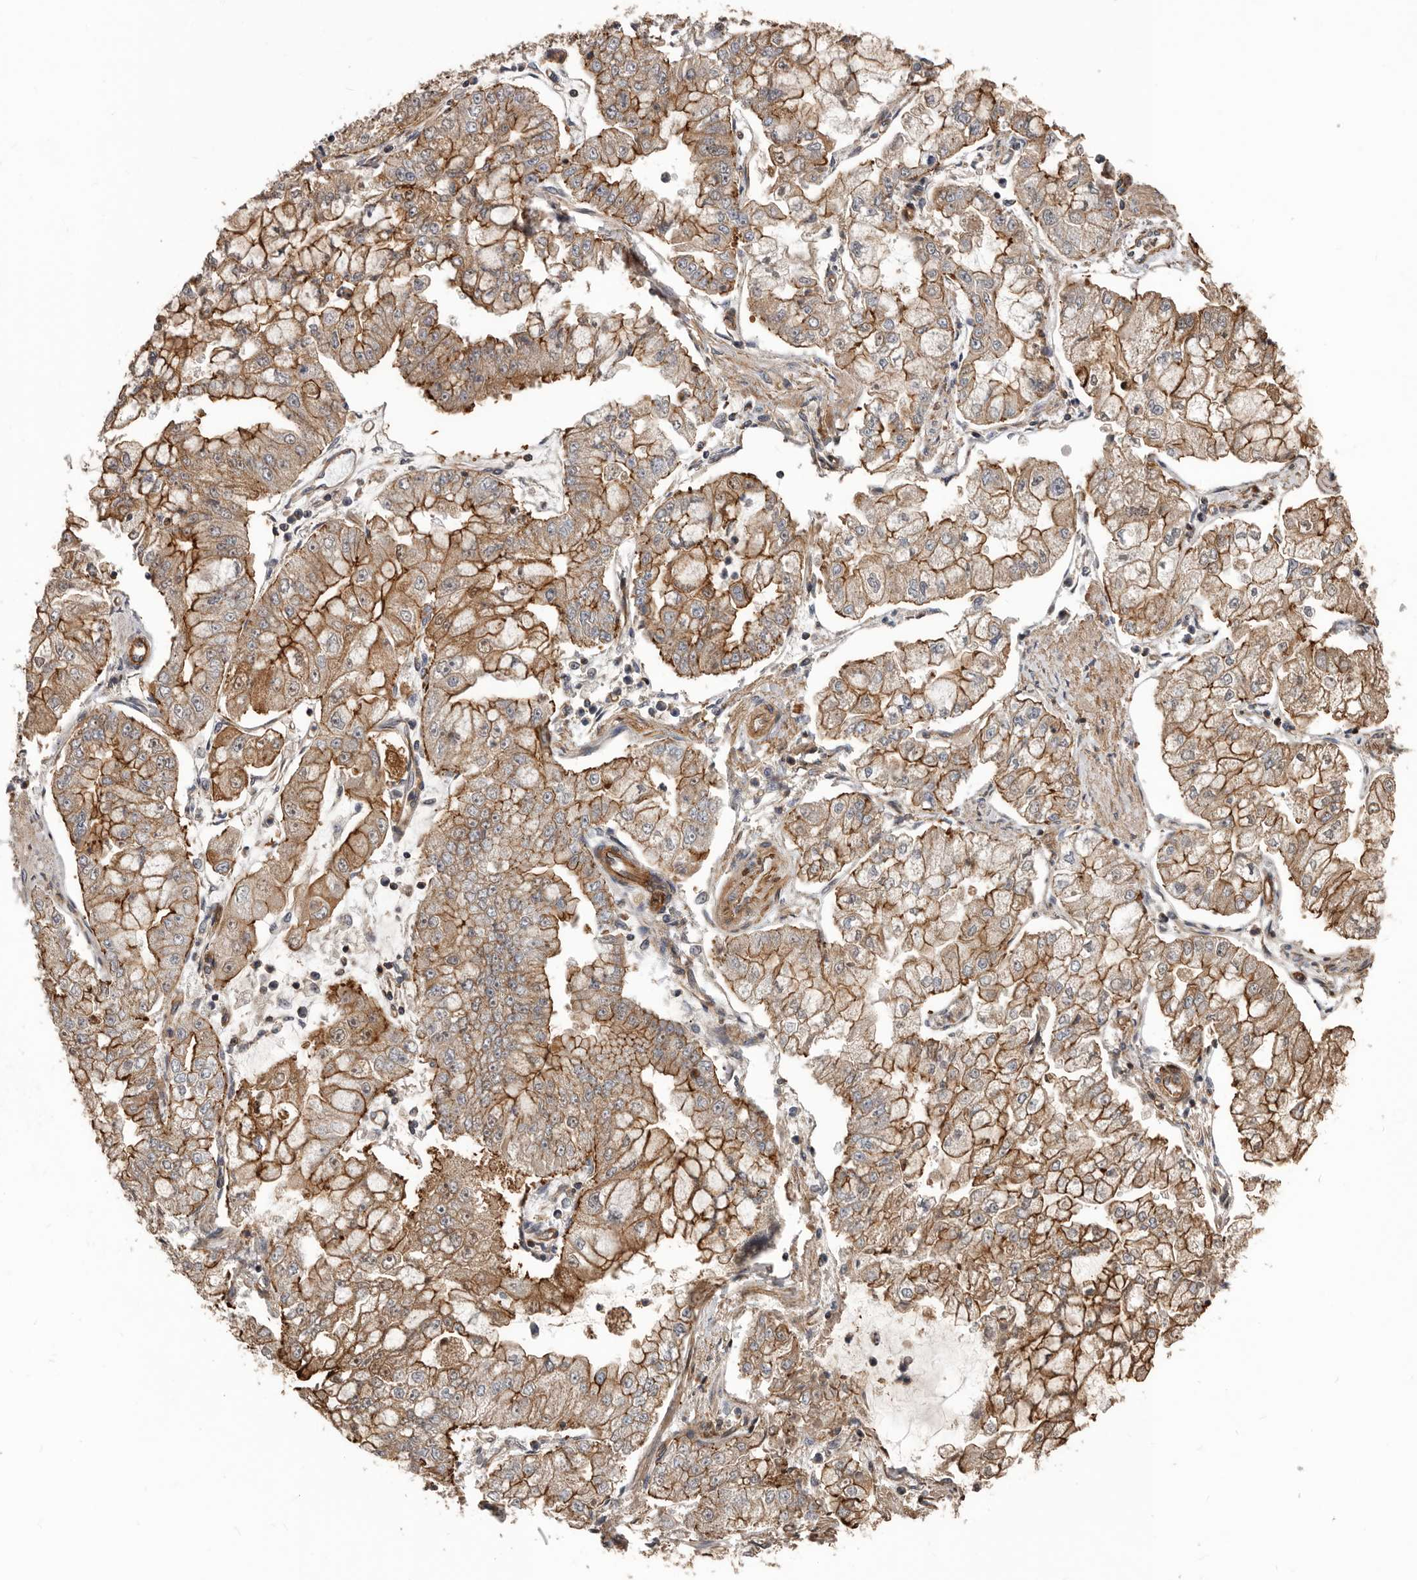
{"staining": {"intensity": "moderate", "quantity": ">75%", "location": "cytoplasmic/membranous"}, "tissue": "stomach cancer", "cell_type": "Tumor cells", "image_type": "cancer", "snomed": [{"axis": "morphology", "description": "Adenocarcinoma, NOS"}, {"axis": "topography", "description": "Stomach"}], "caption": "Immunohistochemical staining of human stomach adenocarcinoma reveals medium levels of moderate cytoplasmic/membranous staining in about >75% of tumor cells.", "gene": "PNRC2", "patient": {"sex": "male", "age": 76}}